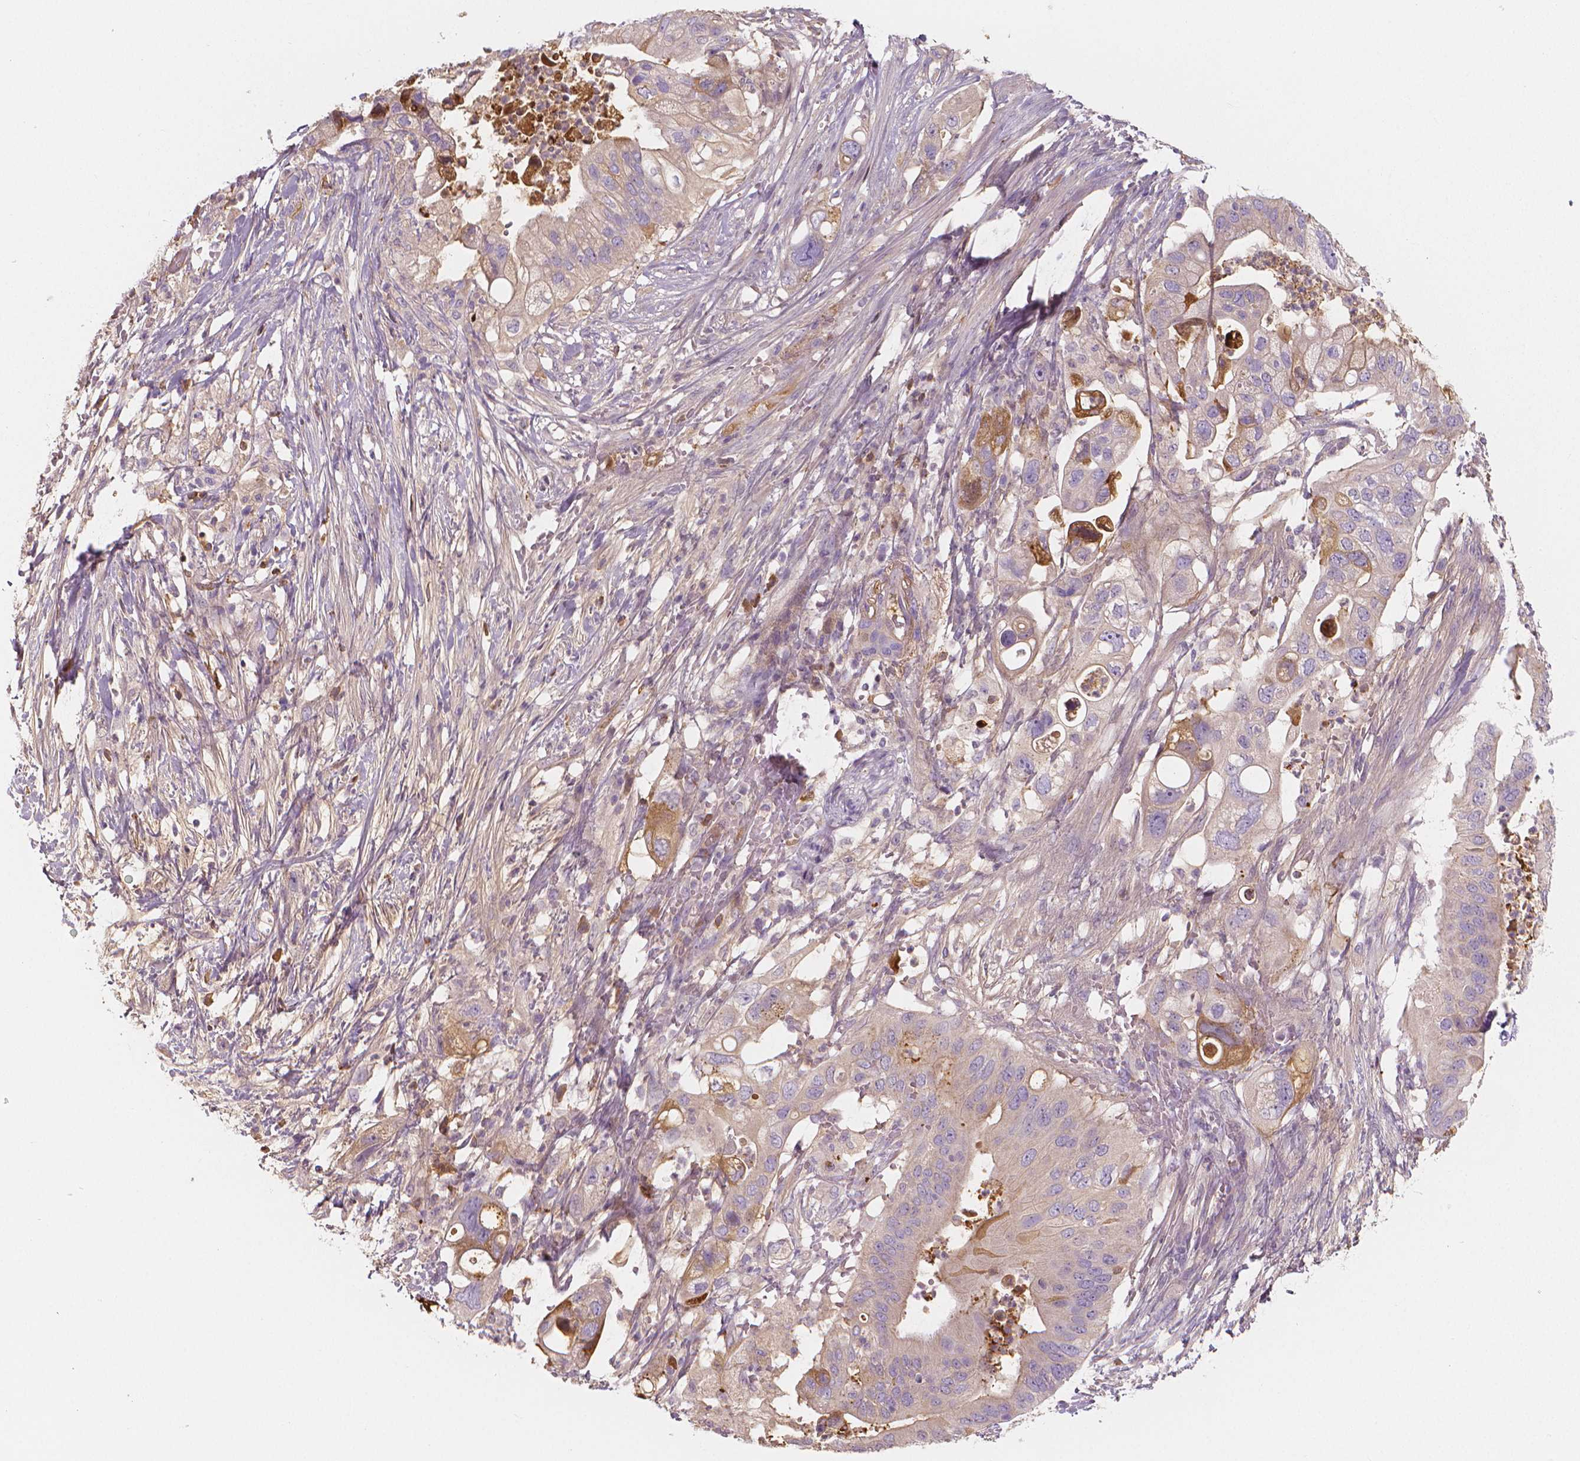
{"staining": {"intensity": "moderate", "quantity": "<25%", "location": "cytoplasmic/membranous"}, "tissue": "pancreatic cancer", "cell_type": "Tumor cells", "image_type": "cancer", "snomed": [{"axis": "morphology", "description": "Adenocarcinoma, NOS"}, {"axis": "topography", "description": "Pancreas"}], "caption": "The immunohistochemical stain shows moderate cytoplasmic/membranous staining in tumor cells of pancreatic adenocarcinoma tissue.", "gene": "APOA4", "patient": {"sex": "female", "age": 72}}